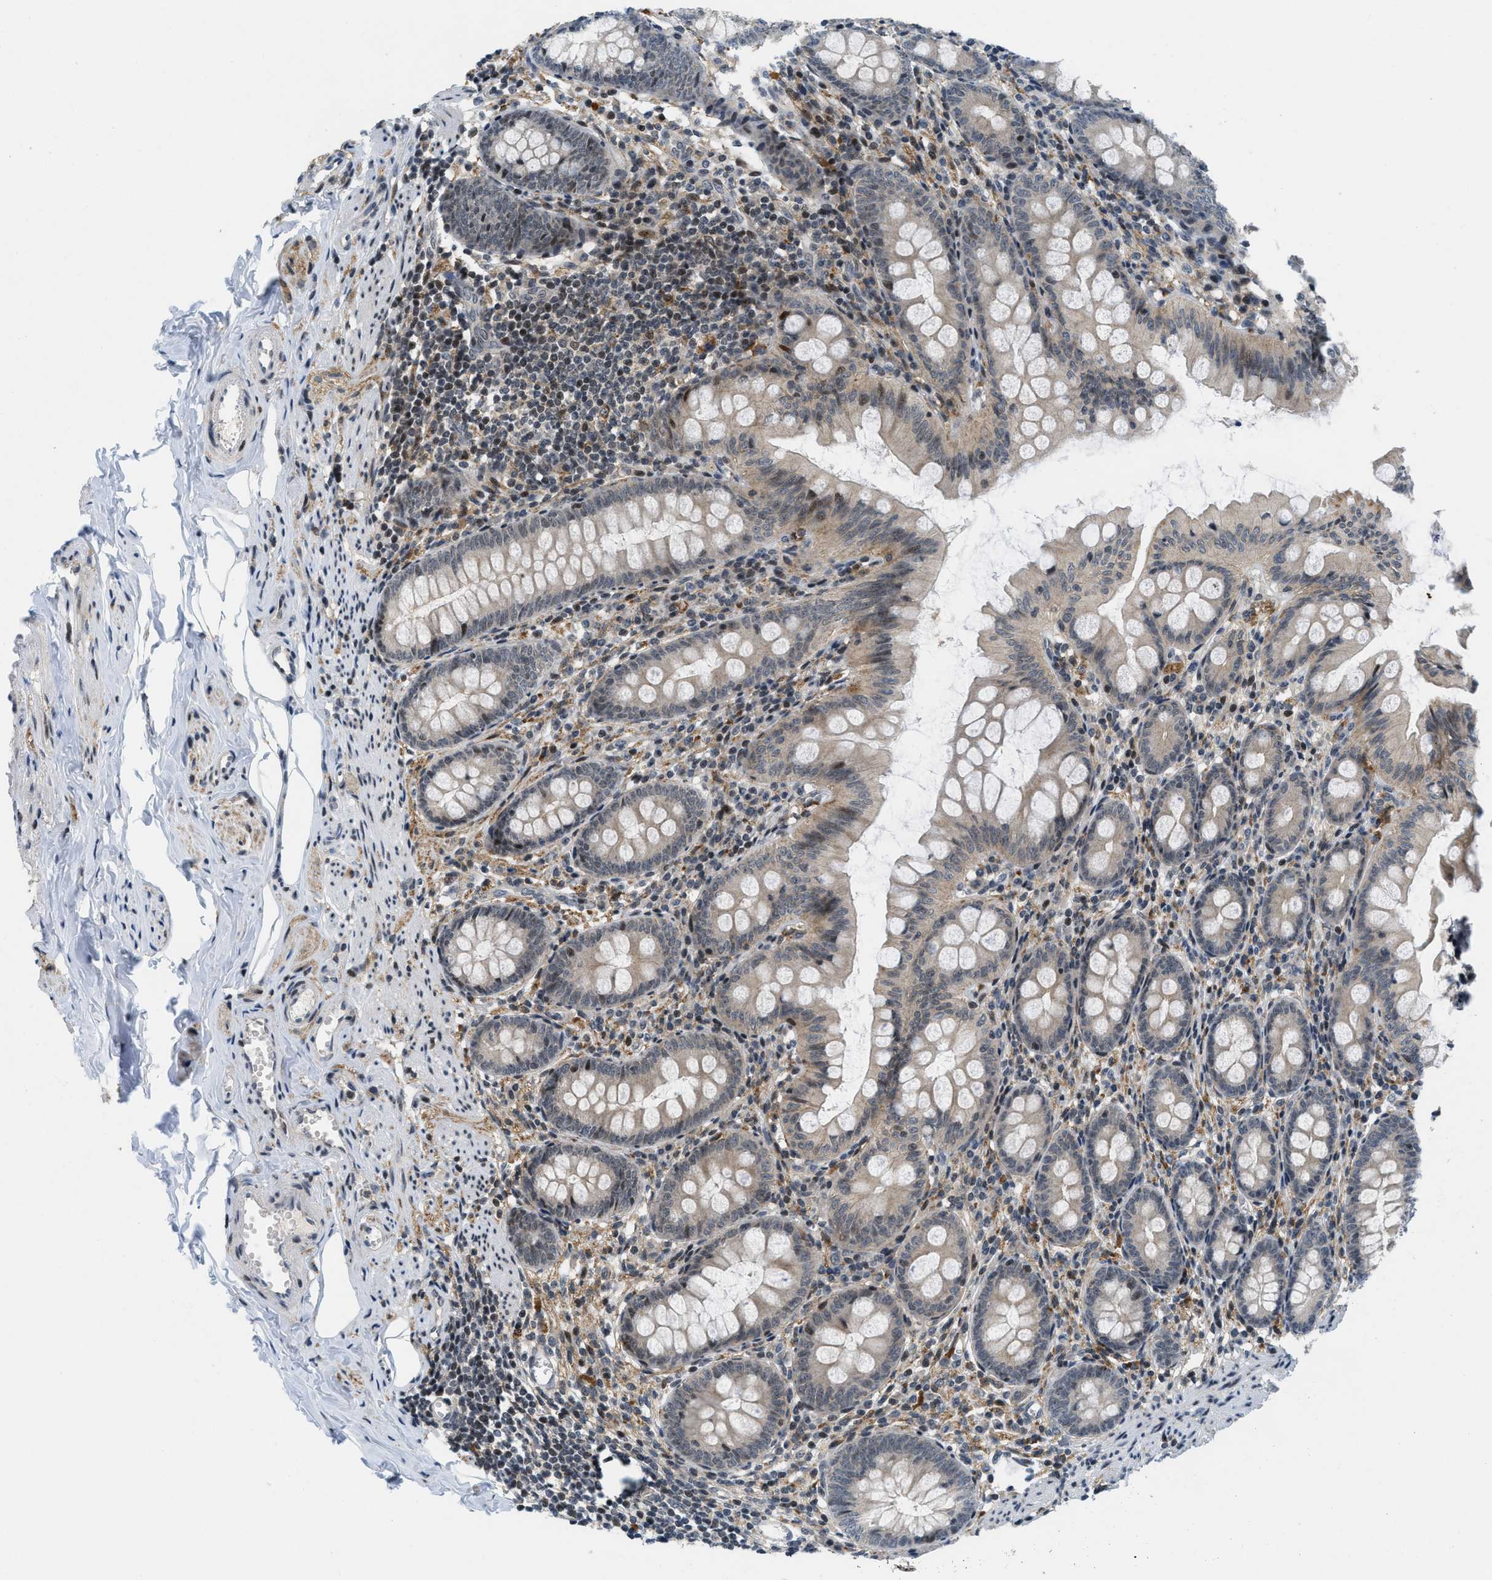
{"staining": {"intensity": "moderate", "quantity": "<25%", "location": "cytoplasmic/membranous,nuclear"}, "tissue": "appendix", "cell_type": "Glandular cells", "image_type": "normal", "snomed": [{"axis": "morphology", "description": "Normal tissue, NOS"}, {"axis": "topography", "description": "Appendix"}], "caption": "Brown immunohistochemical staining in unremarkable appendix reveals moderate cytoplasmic/membranous,nuclear positivity in about <25% of glandular cells.", "gene": "ING1", "patient": {"sex": "female", "age": 77}}